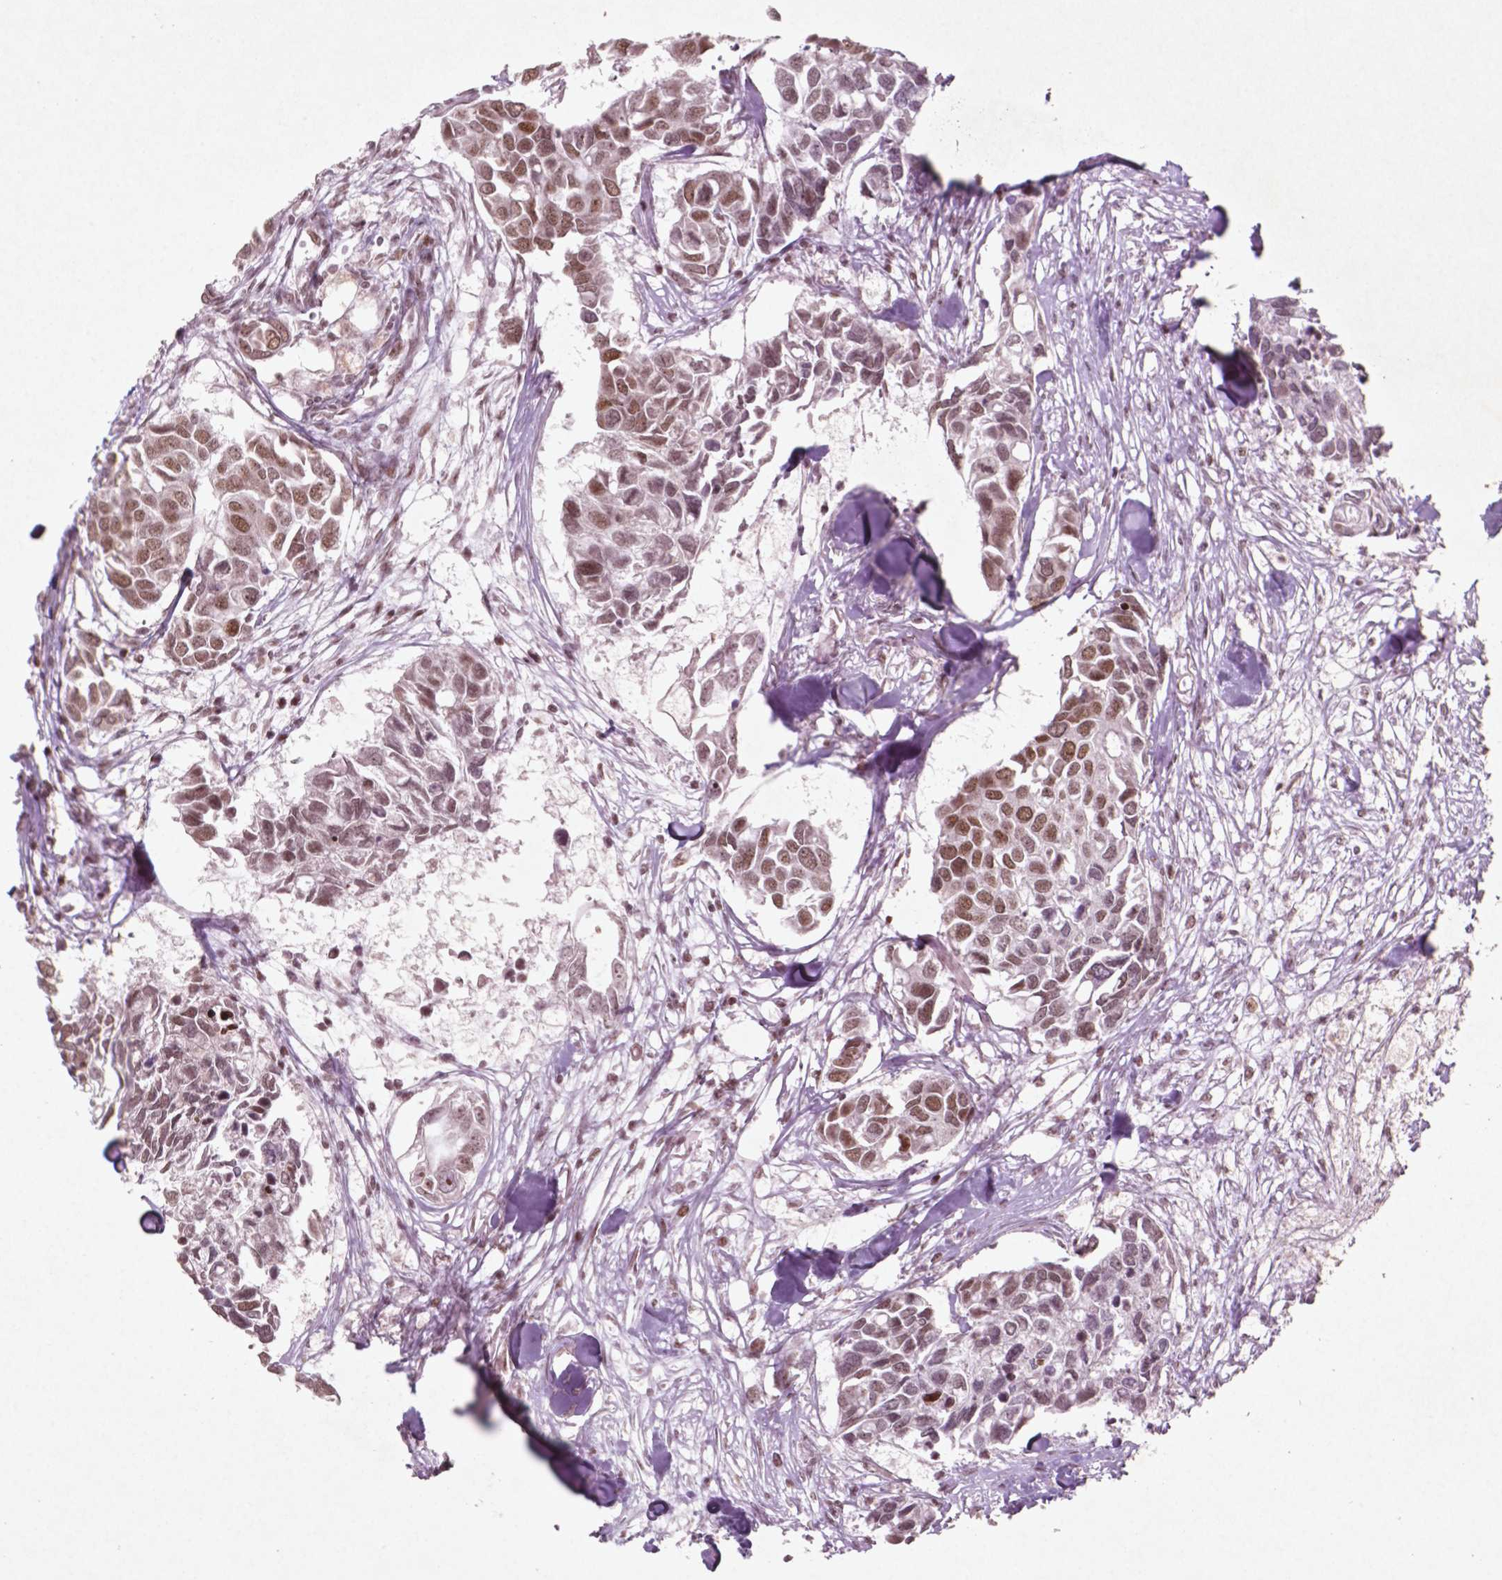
{"staining": {"intensity": "moderate", "quantity": ">75%", "location": "nuclear"}, "tissue": "breast cancer", "cell_type": "Tumor cells", "image_type": "cancer", "snomed": [{"axis": "morphology", "description": "Duct carcinoma"}, {"axis": "topography", "description": "Breast"}], "caption": "This image reveals intraductal carcinoma (breast) stained with immunohistochemistry (IHC) to label a protein in brown. The nuclear of tumor cells show moderate positivity for the protein. Nuclei are counter-stained blue.", "gene": "HMG20B", "patient": {"sex": "female", "age": 83}}